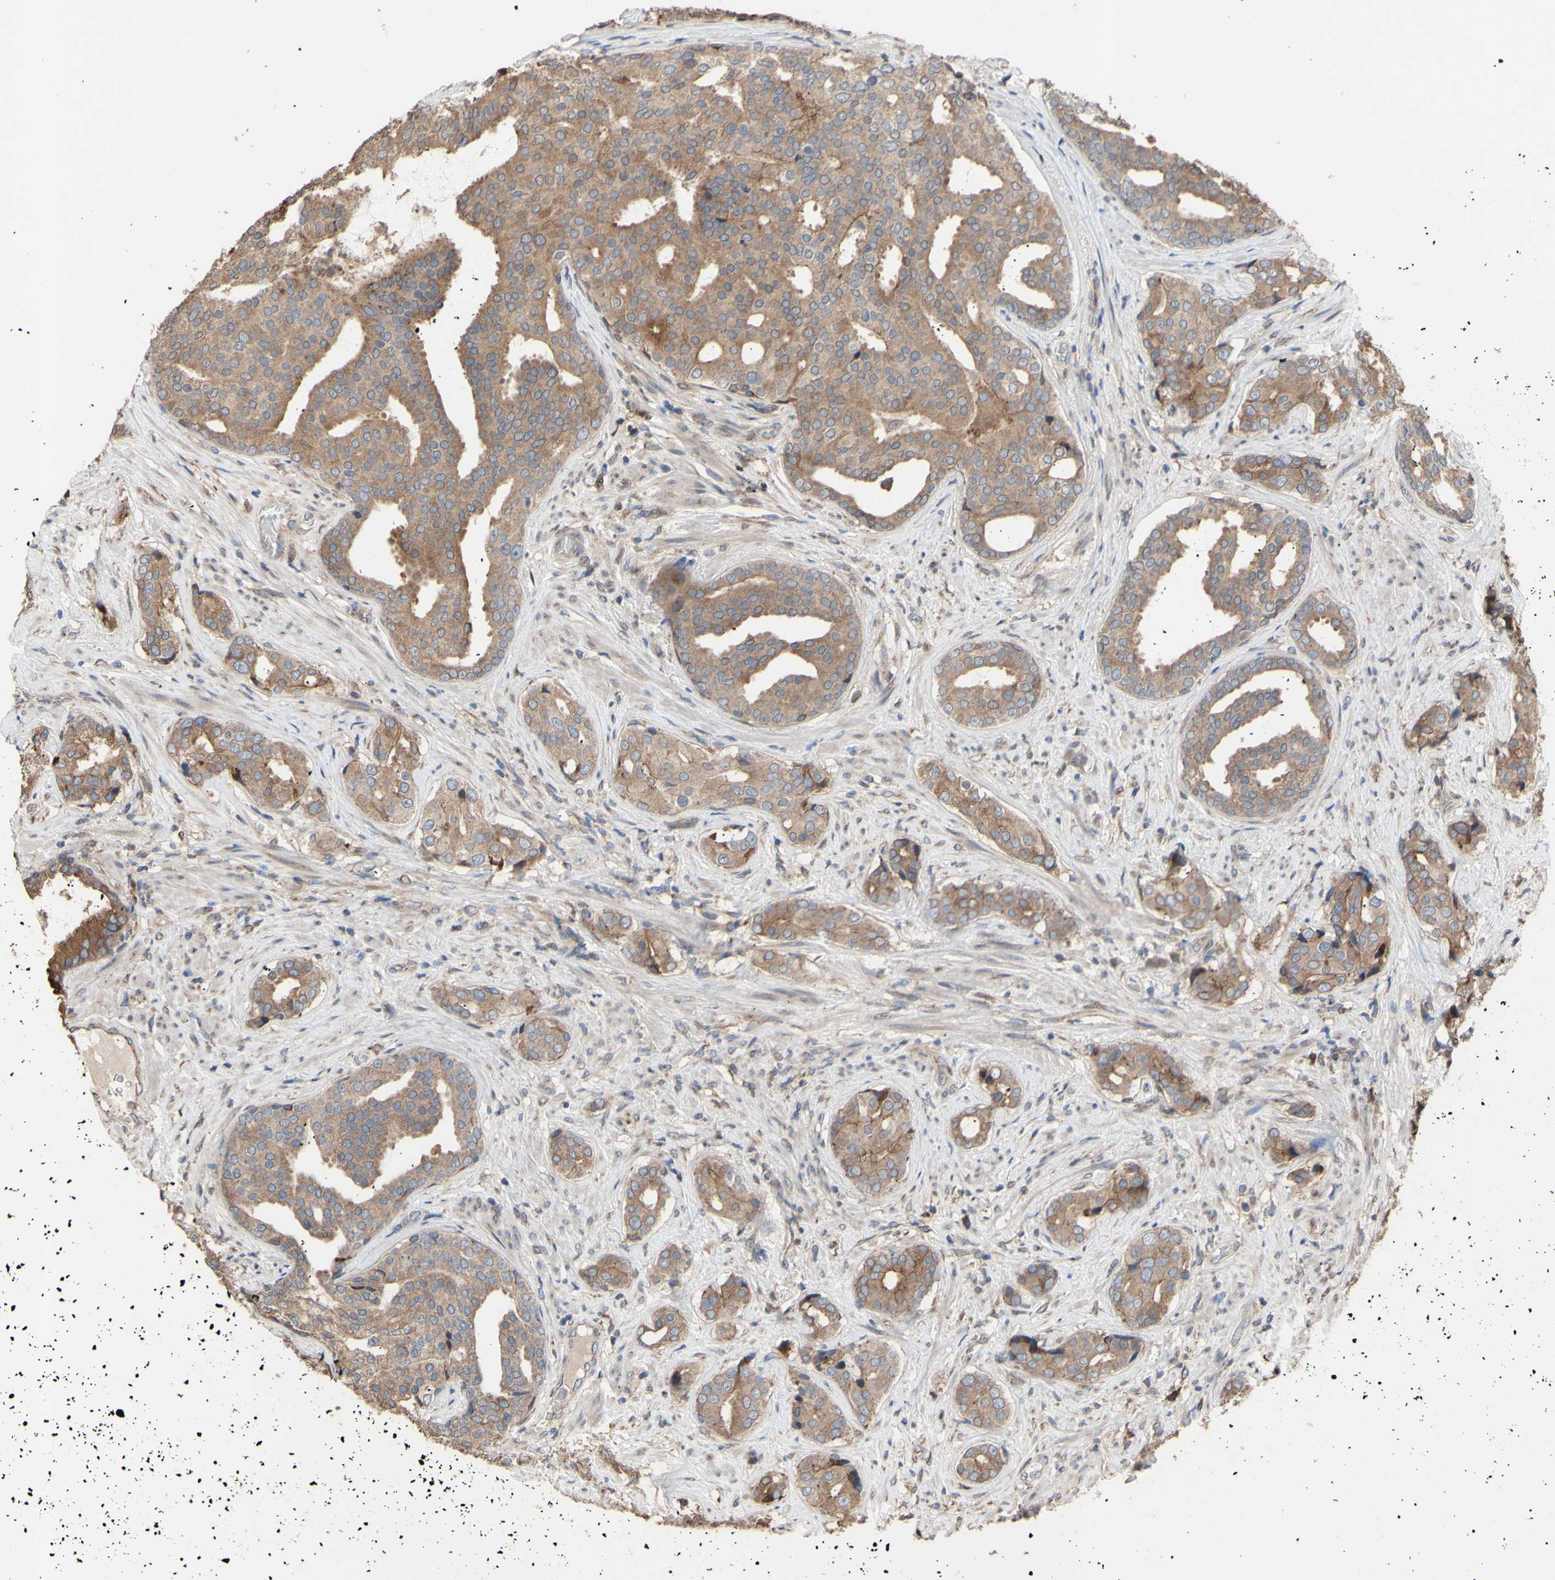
{"staining": {"intensity": "moderate", "quantity": ">75%", "location": "cytoplasmic/membranous"}, "tissue": "prostate cancer", "cell_type": "Tumor cells", "image_type": "cancer", "snomed": [{"axis": "morphology", "description": "Adenocarcinoma, High grade"}, {"axis": "topography", "description": "Prostate"}], "caption": "Tumor cells exhibit medium levels of moderate cytoplasmic/membranous staining in approximately >75% of cells in human adenocarcinoma (high-grade) (prostate). Using DAB (brown) and hematoxylin (blue) stains, captured at high magnification using brightfield microscopy.", "gene": "NECTIN3", "patient": {"sex": "male", "age": 71}}